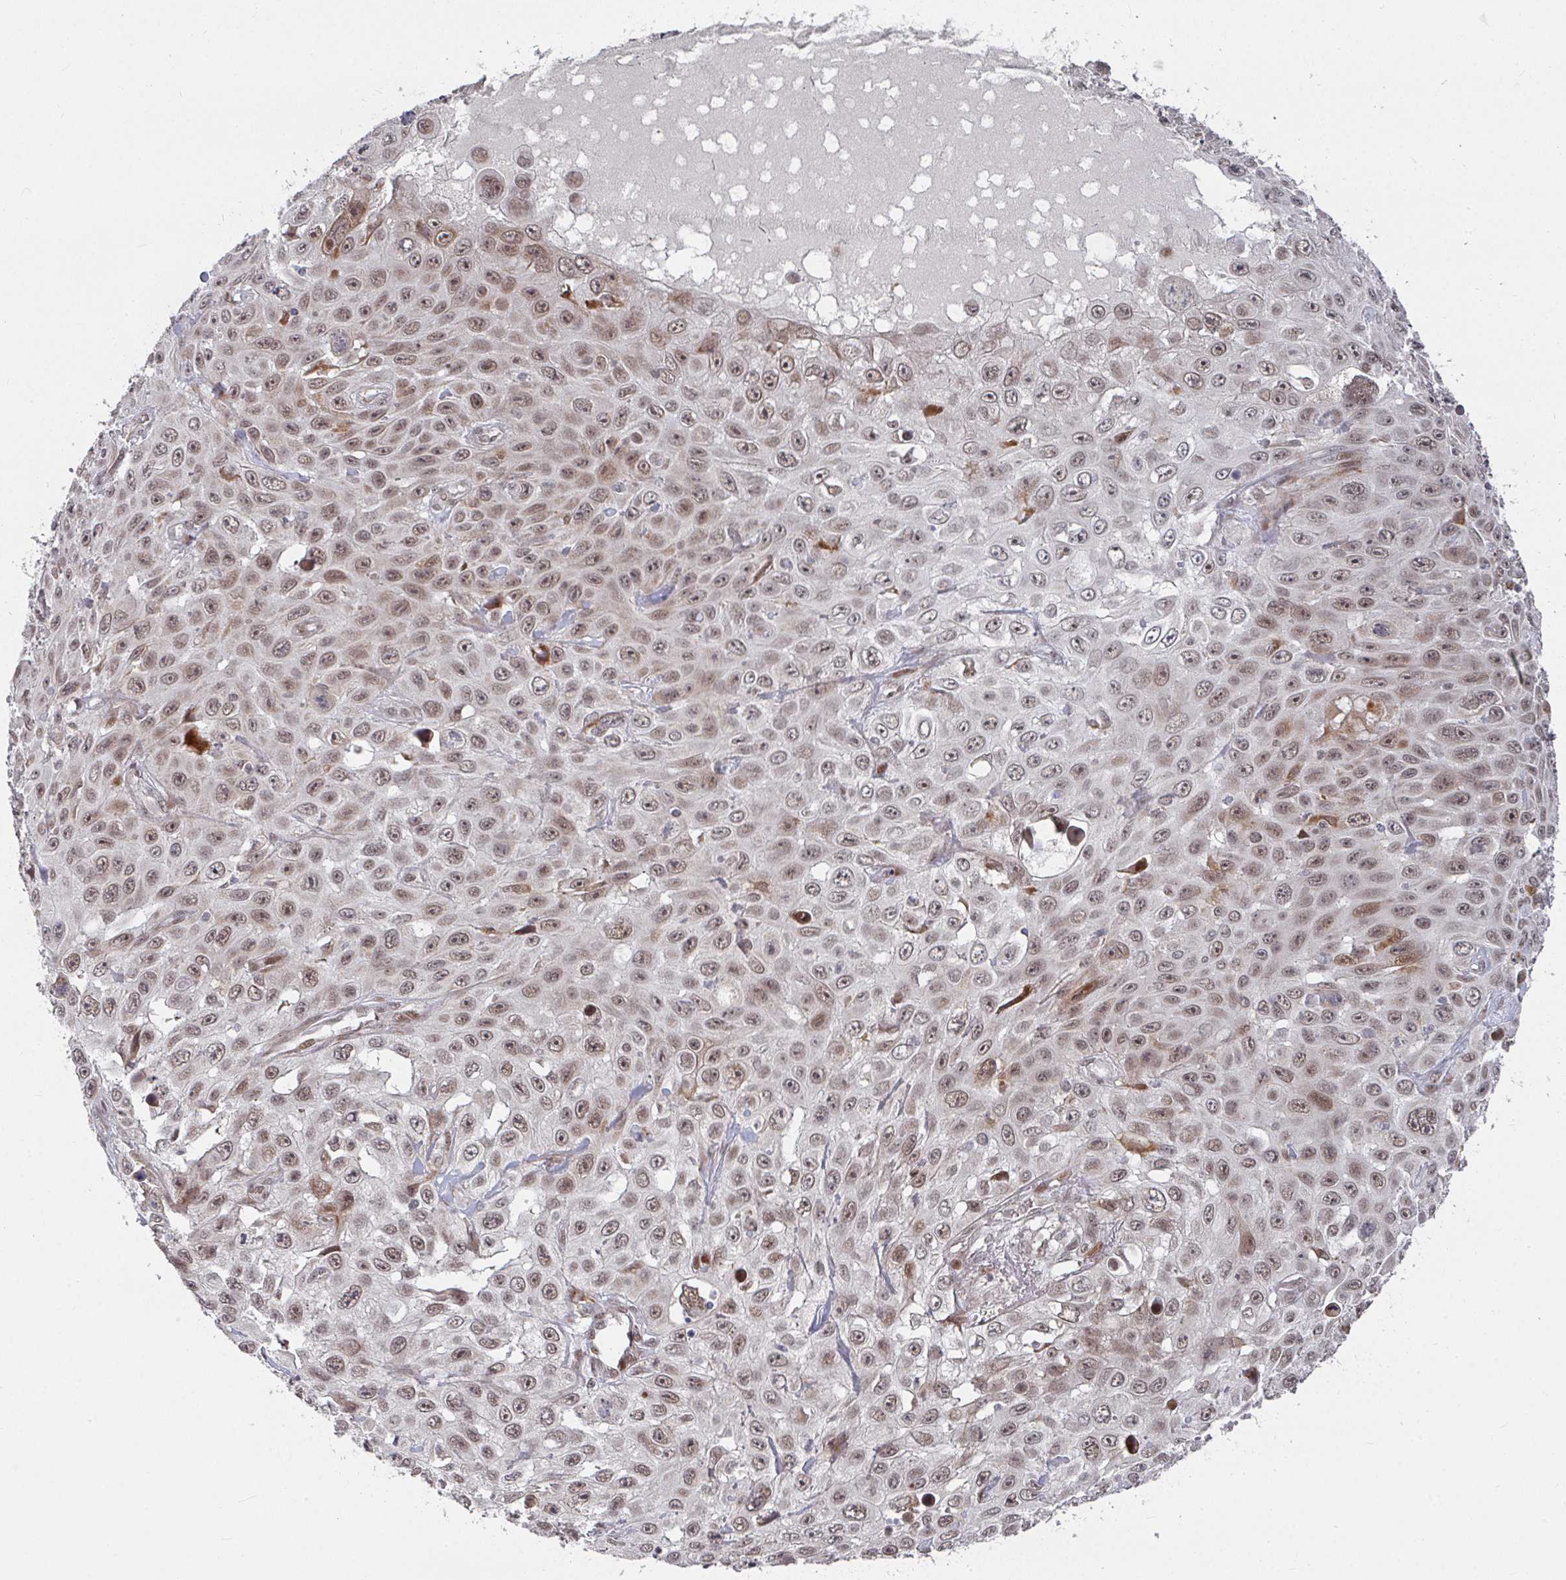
{"staining": {"intensity": "weak", "quantity": ">75%", "location": "nuclear"}, "tissue": "skin cancer", "cell_type": "Tumor cells", "image_type": "cancer", "snomed": [{"axis": "morphology", "description": "Squamous cell carcinoma, NOS"}, {"axis": "topography", "description": "Skin"}], "caption": "Squamous cell carcinoma (skin) tissue exhibits weak nuclear positivity in approximately >75% of tumor cells, visualized by immunohistochemistry. (IHC, brightfield microscopy, high magnification).", "gene": "RBBP5", "patient": {"sex": "male", "age": 82}}